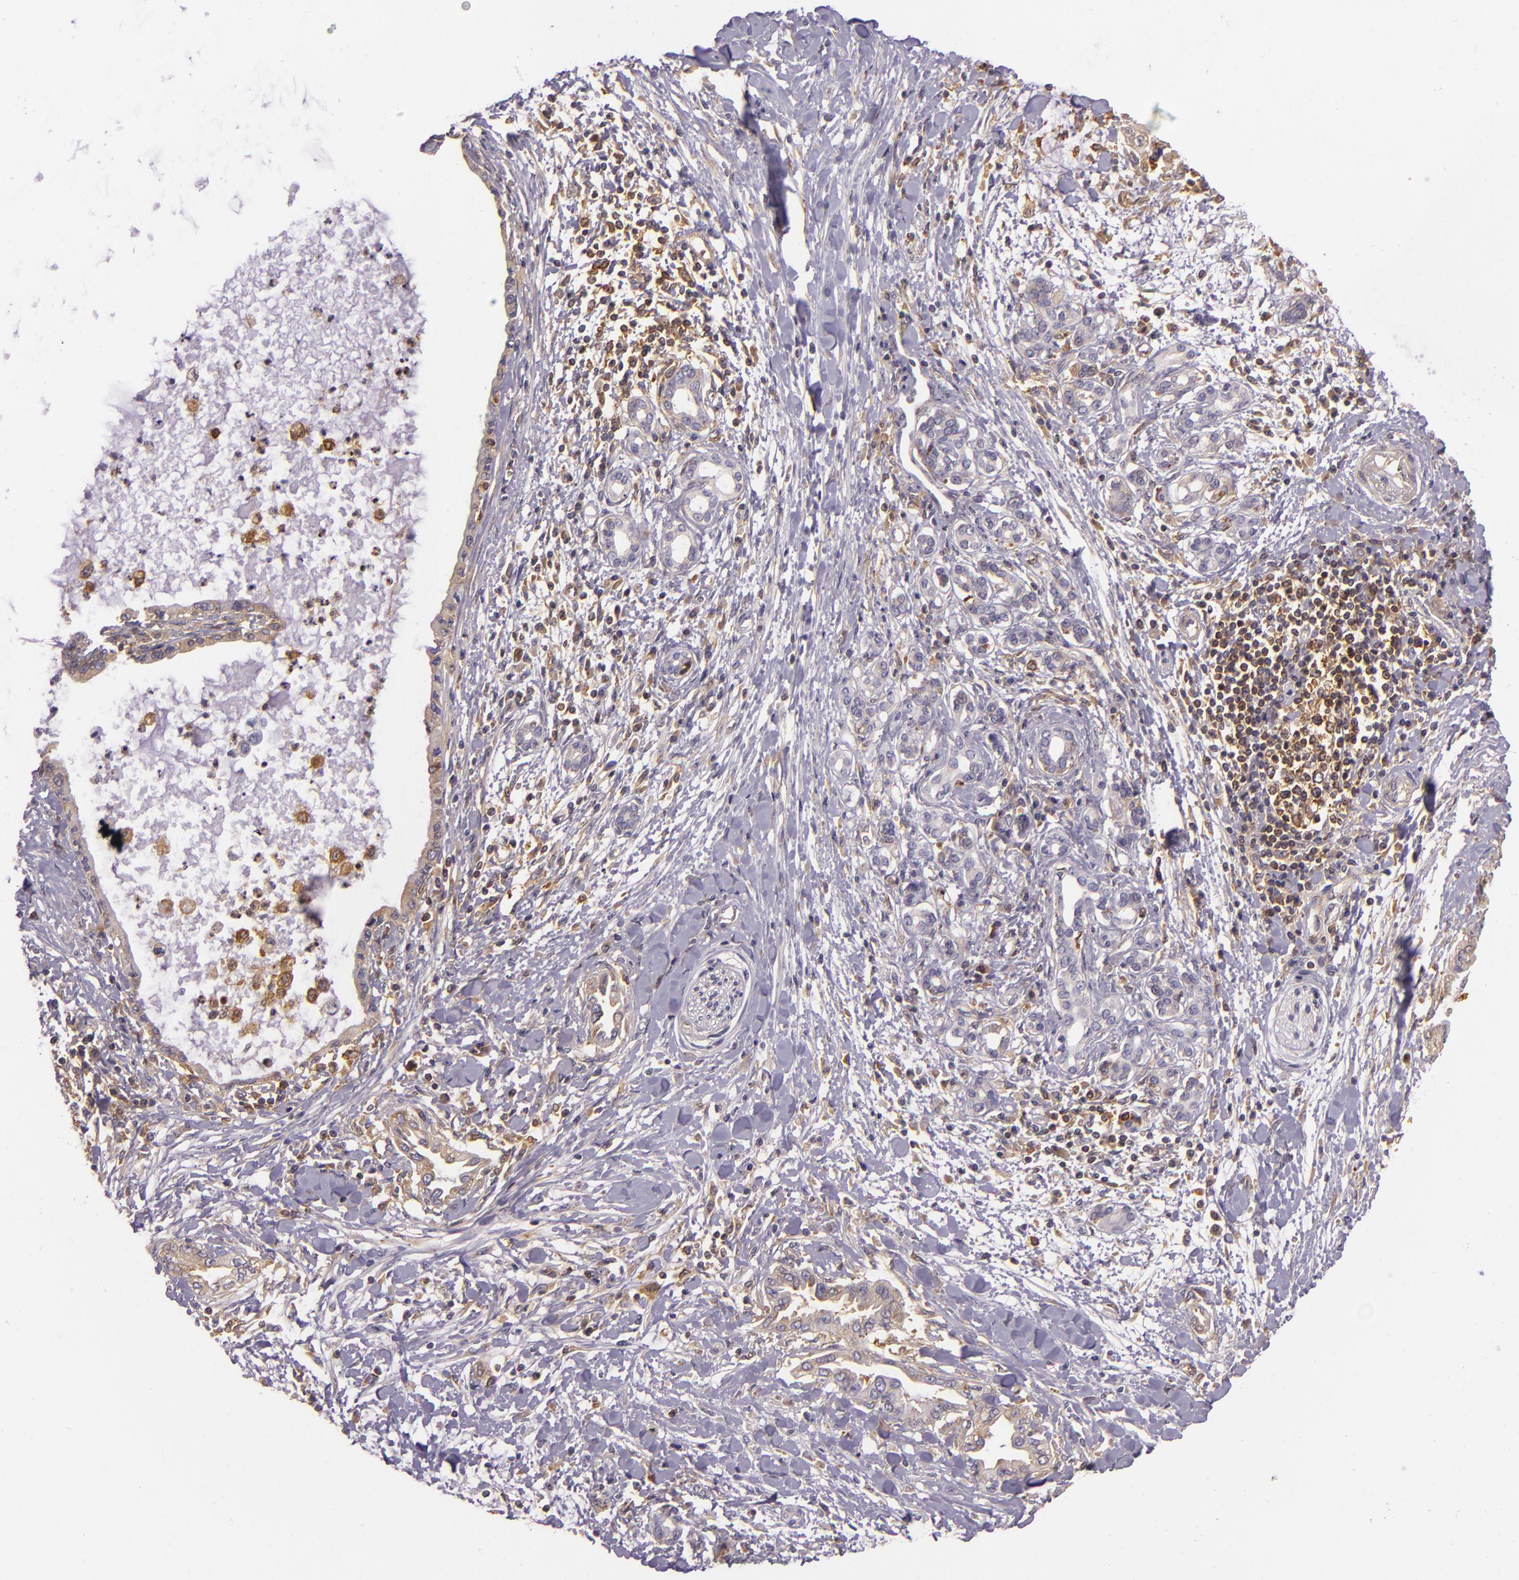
{"staining": {"intensity": "weak", "quantity": ">75%", "location": "cytoplasmic/membranous"}, "tissue": "pancreatic cancer", "cell_type": "Tumor cells", "image_type": "cancer", "snomed": [{"axis": "morphology", "description": "Adenocarcinoma, NOS"}, {"axis": "topography", "description": "Pancreas"}], "caption": "Human pancreatic cancer (adenocarcinoma) stained for a protein (brown) shows weak cytoplasmic/membranous positive positivity in approximately >75% of tumor cells.", "gene": "TLN1", "patient": {"sex": "female", "age": 64}}